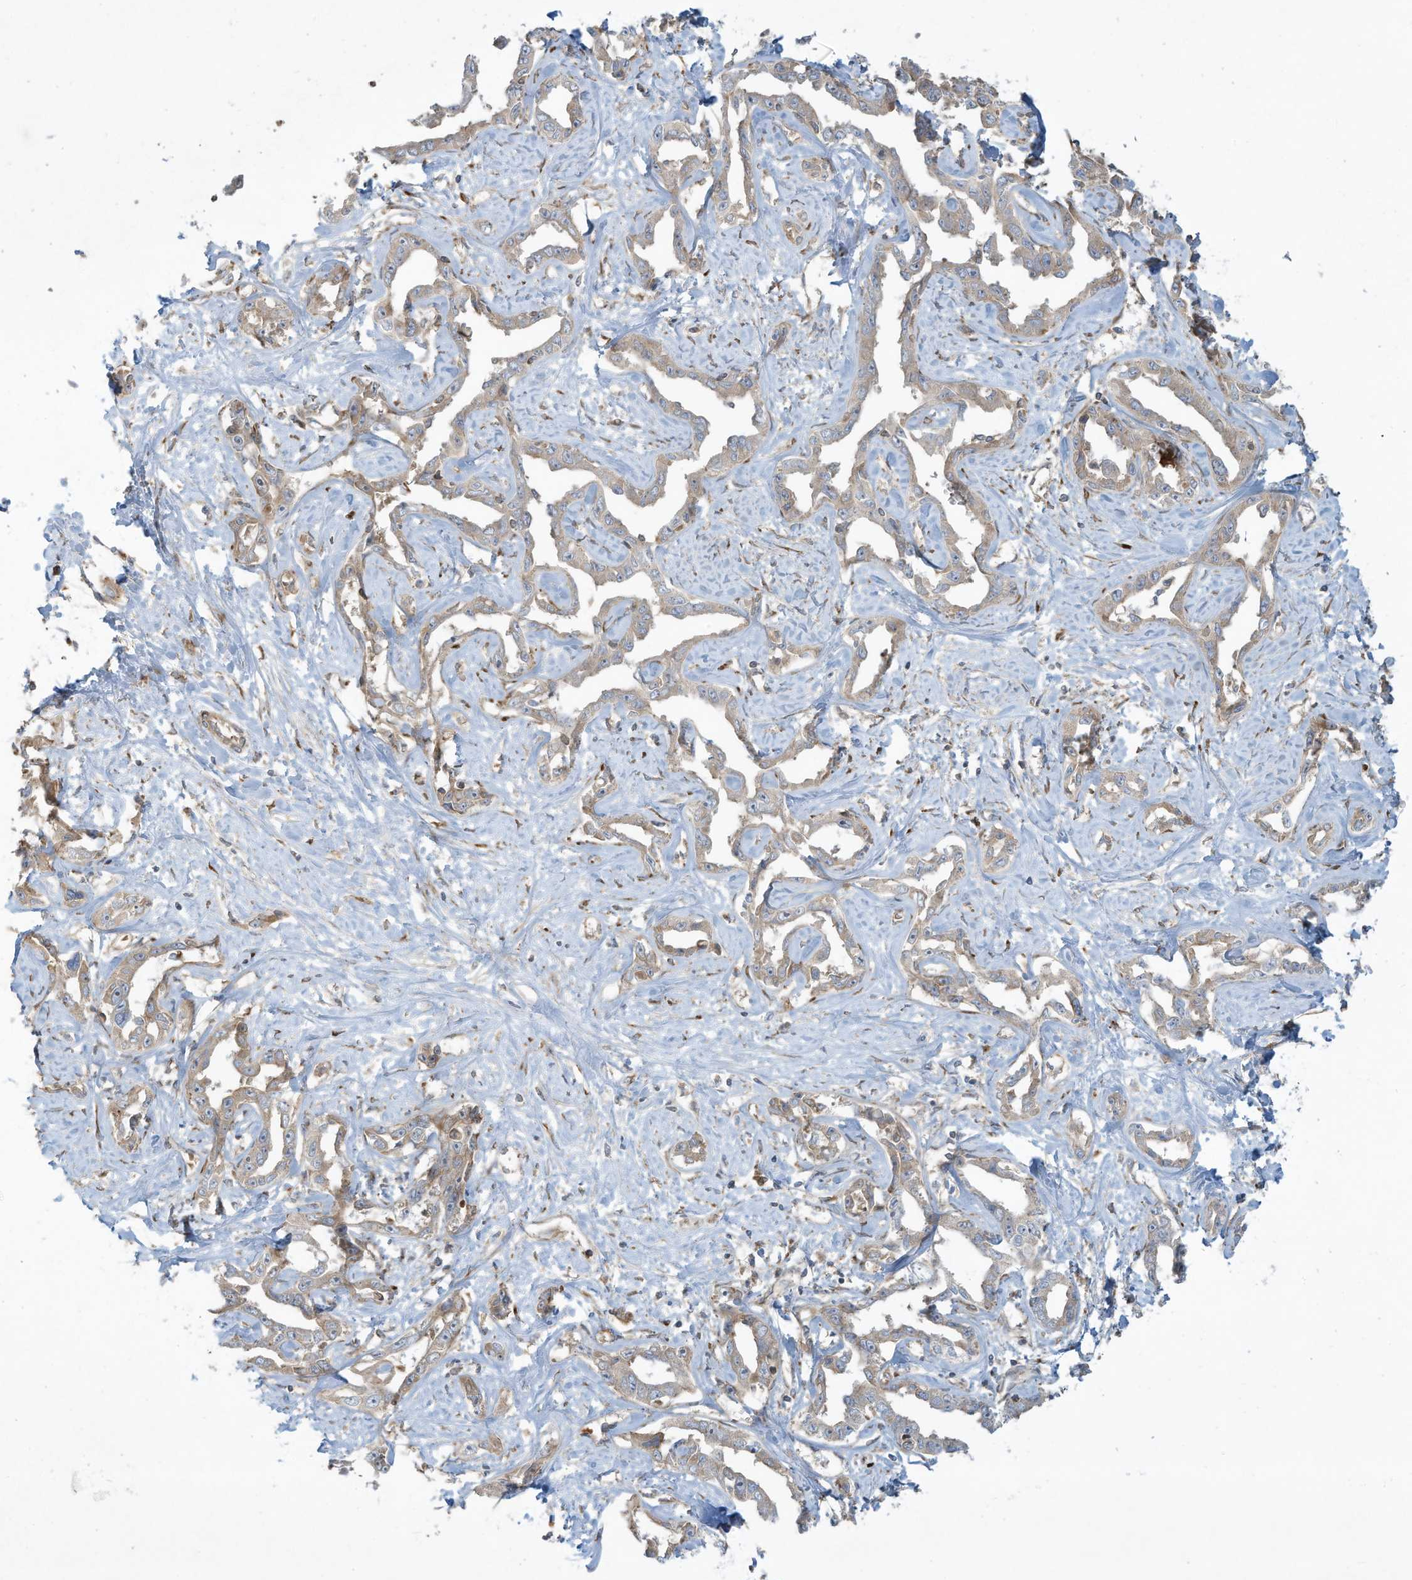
{"staining": {"intensity": "weak", "quantity": "25%-75%", "location": "cytoplasmic/membranous"}, "tissue": "liver cancer", "cell_type": "Tumor cells", "image_type": "cancer", "snomed": [{"axis": "morphology", "description": "Cholangiocarcinoma"}, {"axis": "topography", "description": "Liver"}], "caption": "Immunohistochemistry (IHC) micrograph of neoplastic tissue: liver cancer (cholangiocarcinoma) stained using immunohistochemistry shows low levels of weak protein expression localized specifically in the cytoplasmic/membranous of tumor cells, appearing as a cytoplasmic/membranous brown color.", "gene": "DDIT4", "patient": {"sex": "male", "age": 59}}